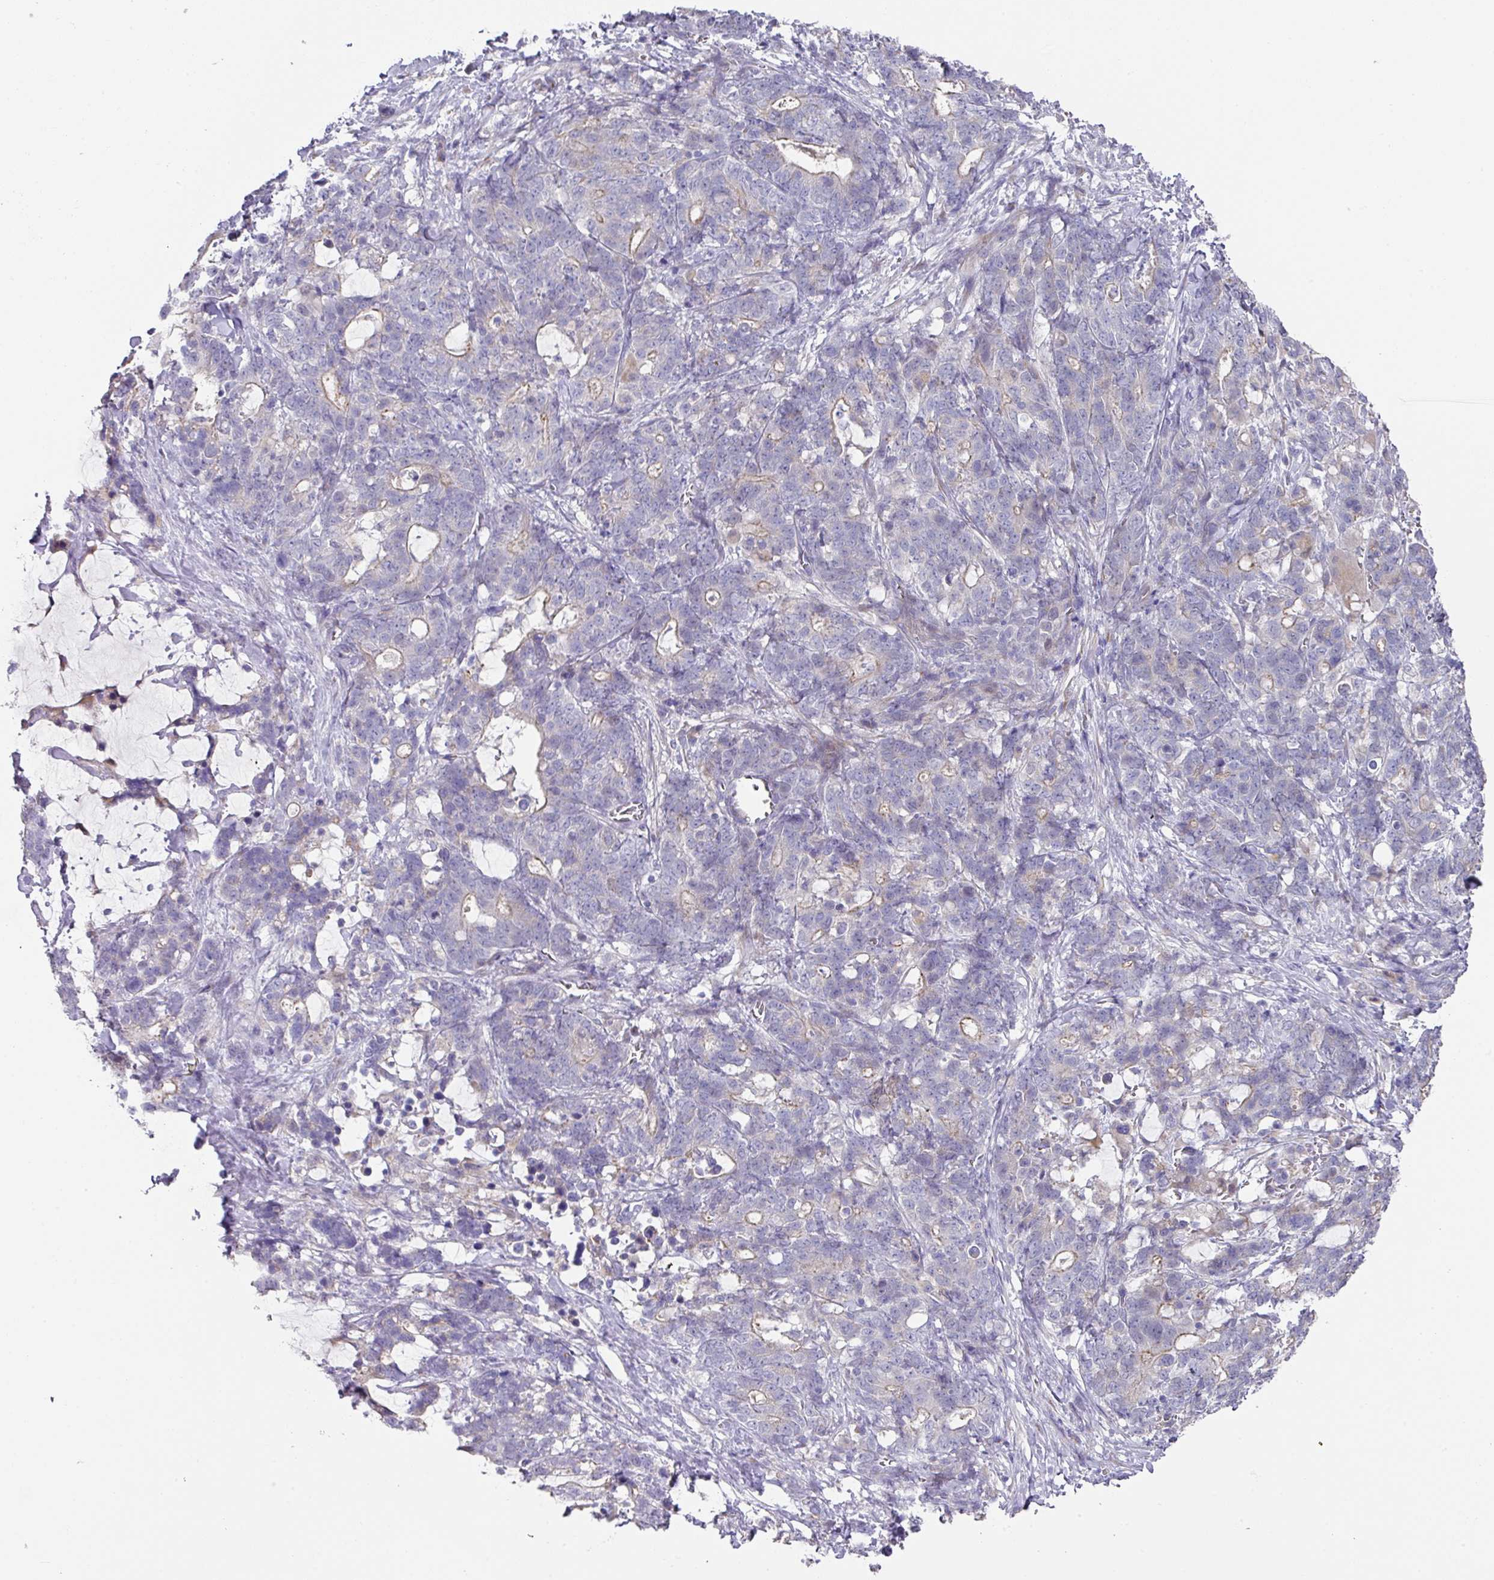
{"staining": {"intensity": "weak", "quantity": "<25%", "location": "cytoplasmic/membranous"}, "tissue": "stomach cancer", "cell_type": "Tumor cells", "image_type": "cancer", "snomed": [{"axis": "morphology", "description": "Normal tissue, NOS"}, {"axis": "morphology", "description": "Adenocarcinoma, NOS"}, {"axis": "topography", "description": "Stomach"}], "caption": "This is an immunohistochemistry (IHC) photomicrograph of adenocarcinoma (stomach). There is no staining in tumor cells.", "gene": "TARM1", "patient": {"sex": "female", "age": 64}}